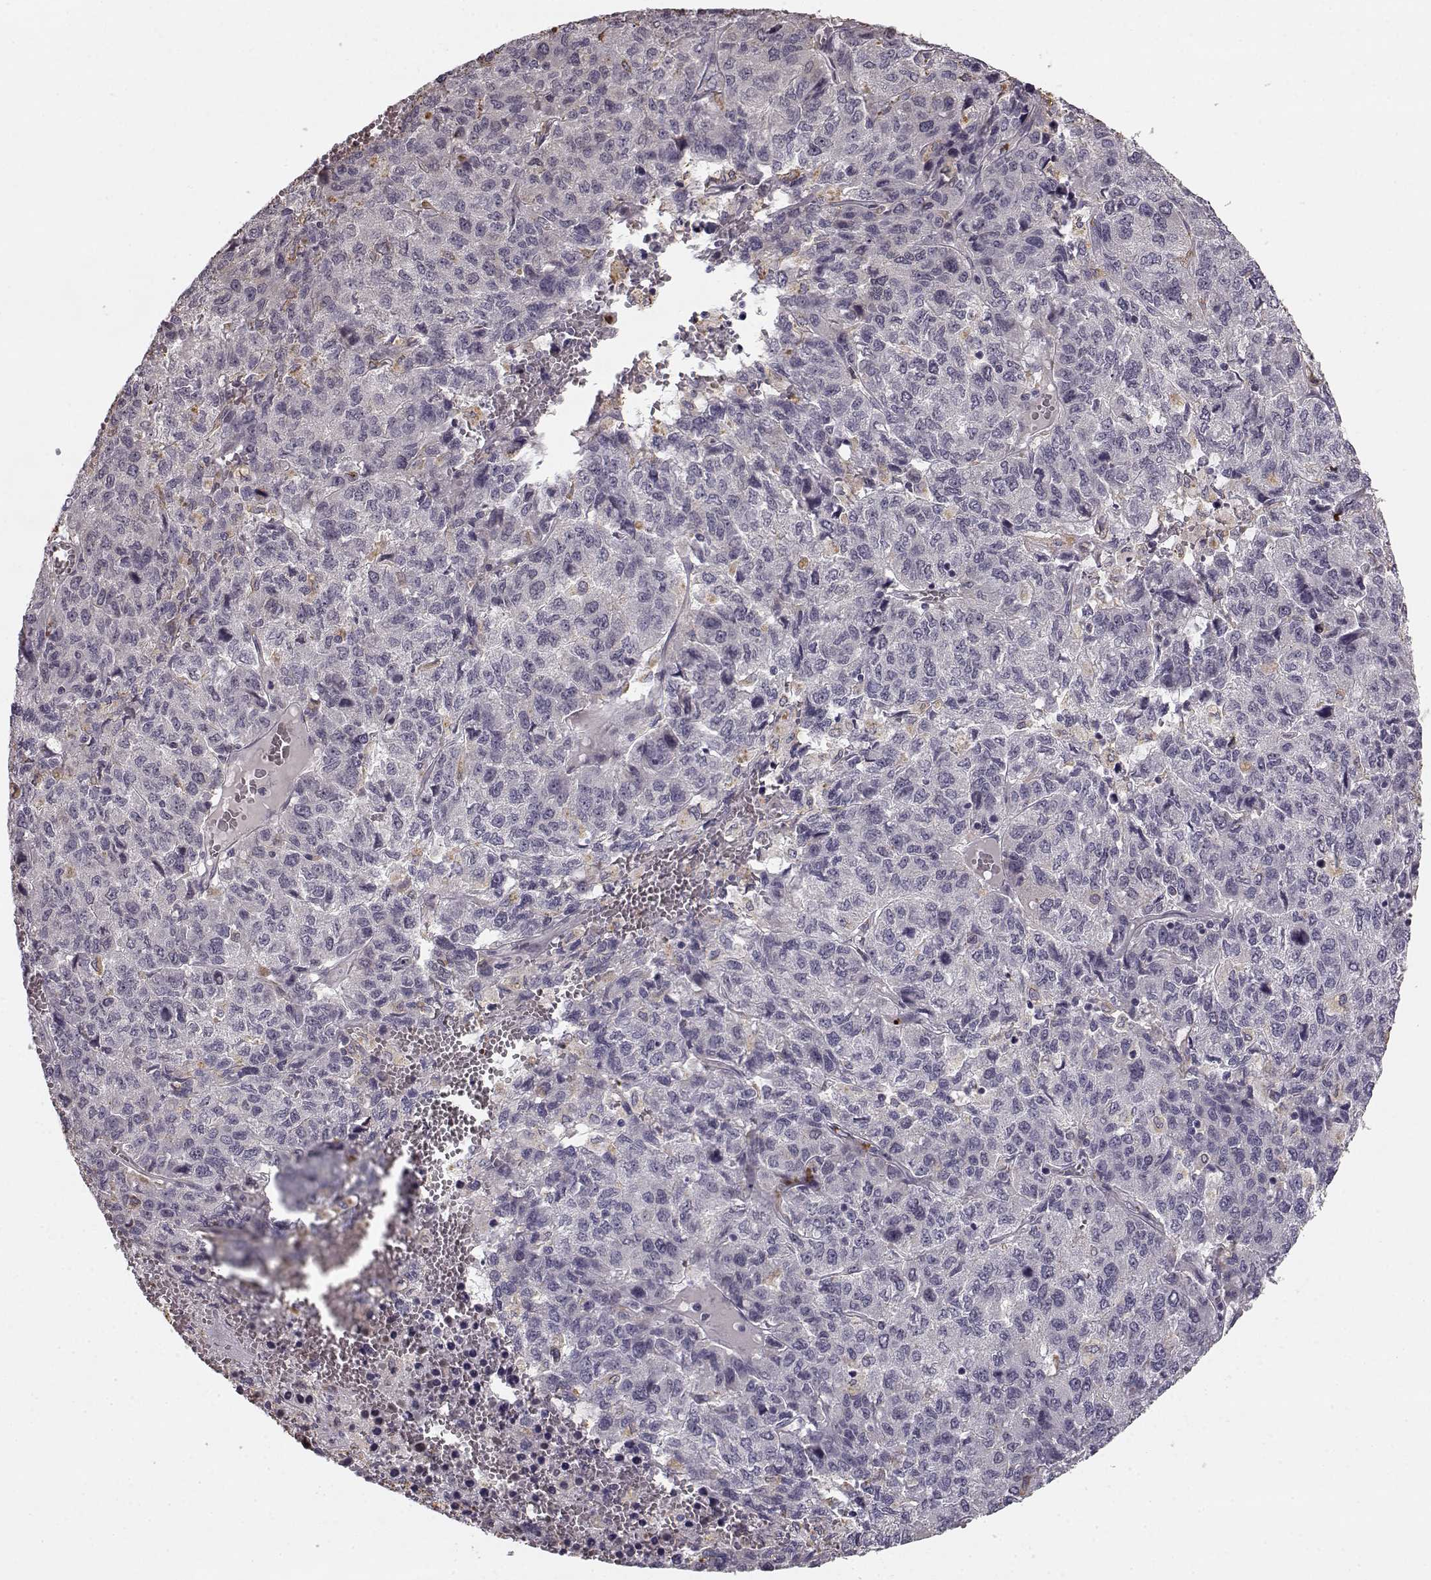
{"staining": {"intensity": "weak", "quantity": "<25%", "location": "cytoplasmic/membranous"}, "tissue": "liver cancer", "cell_type": "Tumor cells", "image_type": "cancer", "snomed": [{"axis": "morphology", "description": "Carcinoma, Hepatocellular, NOS"}, {"axis": "topography", "description": "Liver"}], "caption": "A high-resolution photomicrograph shows immunohistochemistry staining of liver cancer, which shows no significant staining in tumor cells.", "gene": "HMMR", "patient": {"sex": "male", "age": 69}}